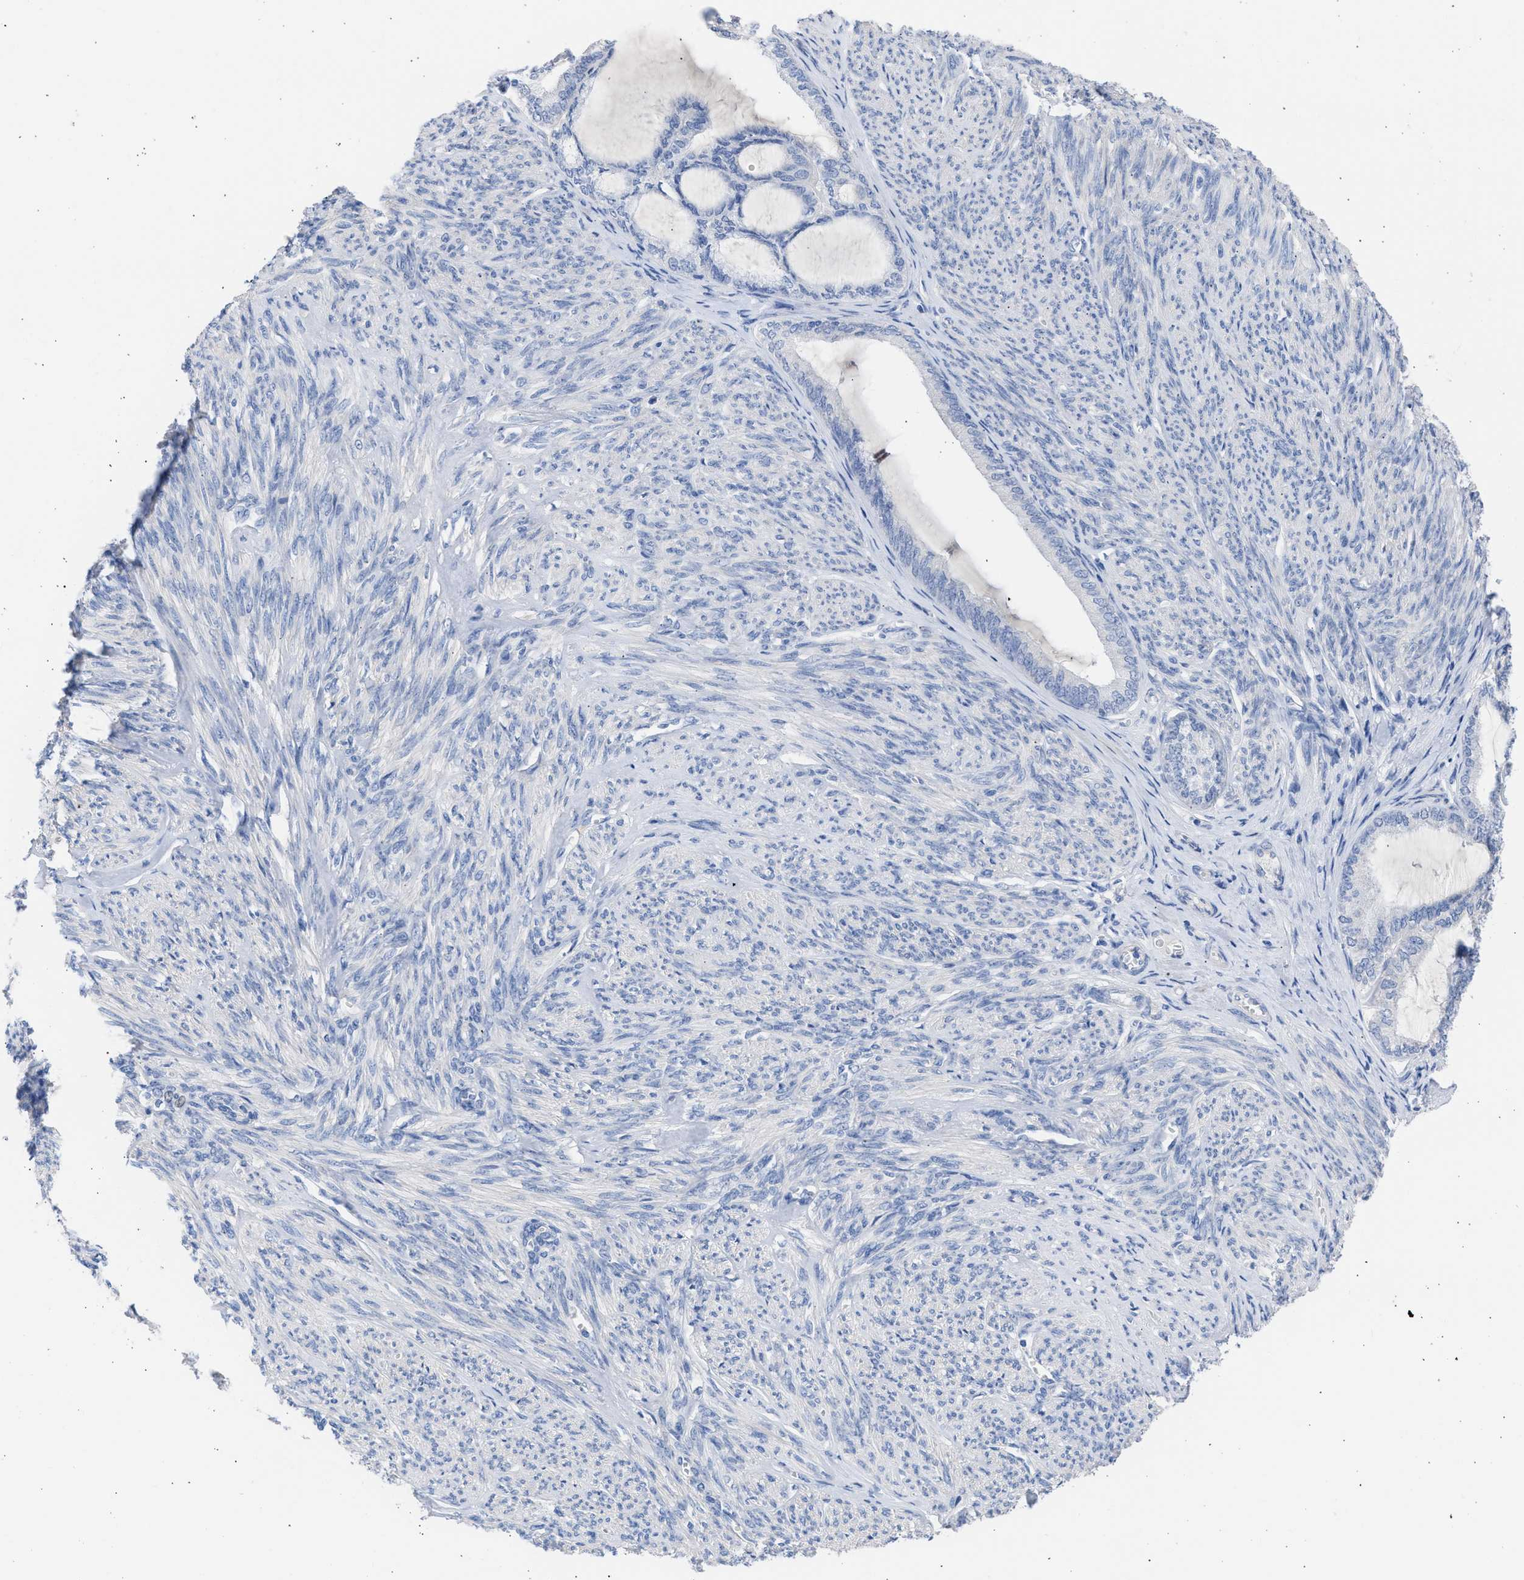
{"staining": {"intensity": "negative", "quantity": "none", "location": "none"}, "tissue": "endometrial cancer", "cell_type": "Tumor cells", "image_type": "cancer", "snomed": [{"axis": "morphology", "description": "Adenocarcinoma, NOS"}, {"axis": "topography", "description": "Endometrium"}], "caption": "An immunohistochemistry histopathology image of endometrial cancer (adenocarcinoma) is shown. There is no staining in tumor cells of endometrial cancer (adenocarcinoma).", "gene": "RSPH1", "patient": {"sex": "female", "age": 86}}